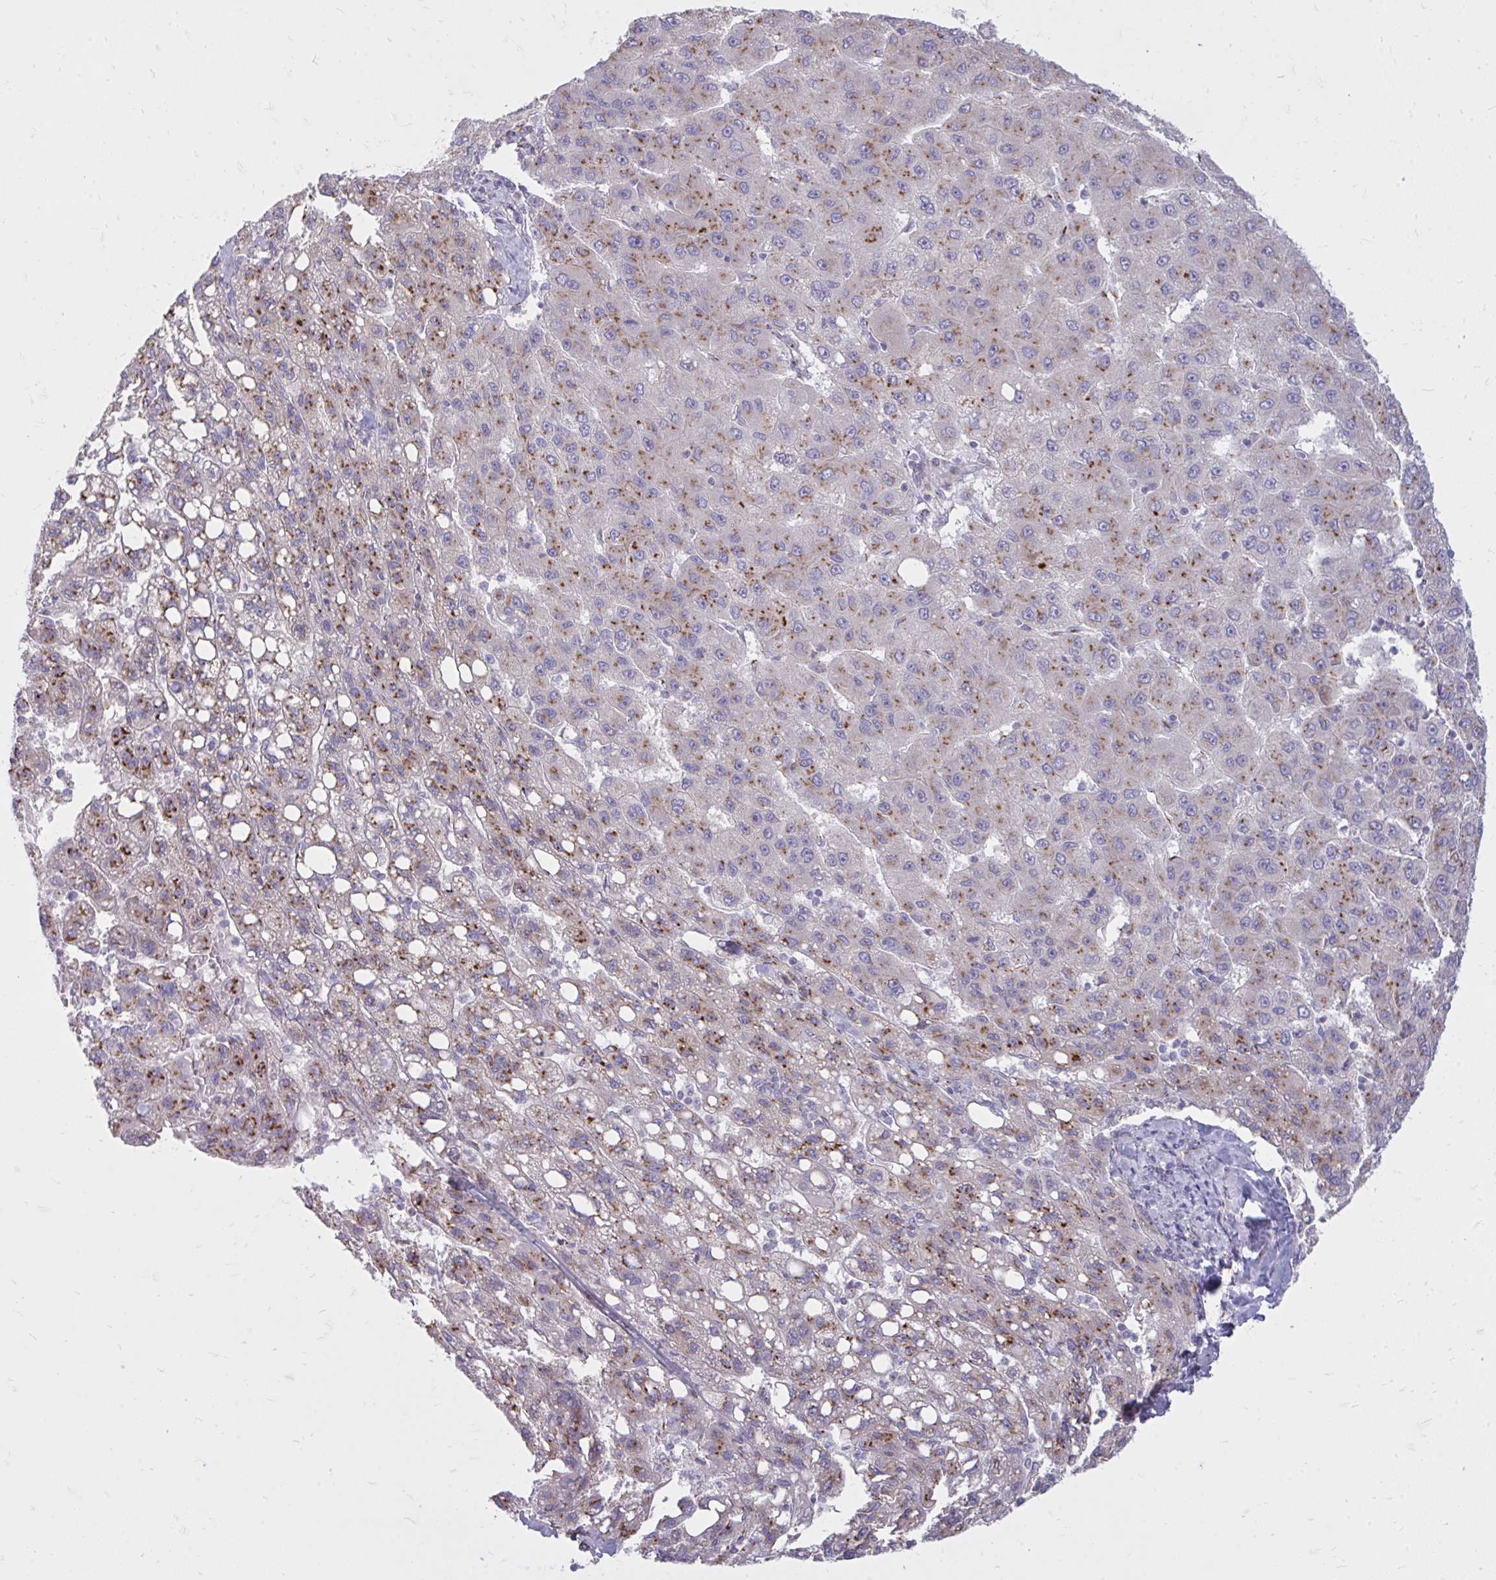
{"staining": {"intensity": "moderate", "quantity": ">75%", "location": "cytoplasmic/membranous"}, "tissue": "liver cancer", "cell_type": "Tumor cells", "image_type": "cancer", "snomed": [{"axis": "morphology", "description": "Carcinoma, Hepatocellular, NOS"}, {"axis": "topography", "description": "Liver"}], "caption": "Liver hepatocellular carcinoma was stained to show a protein in brown. There is medium levels of moderate cytoplasmic/membranous expression in about >75% of tumor cells.", "gene": "RAB6B", "patient": {"sex": "female", "age": 82}}